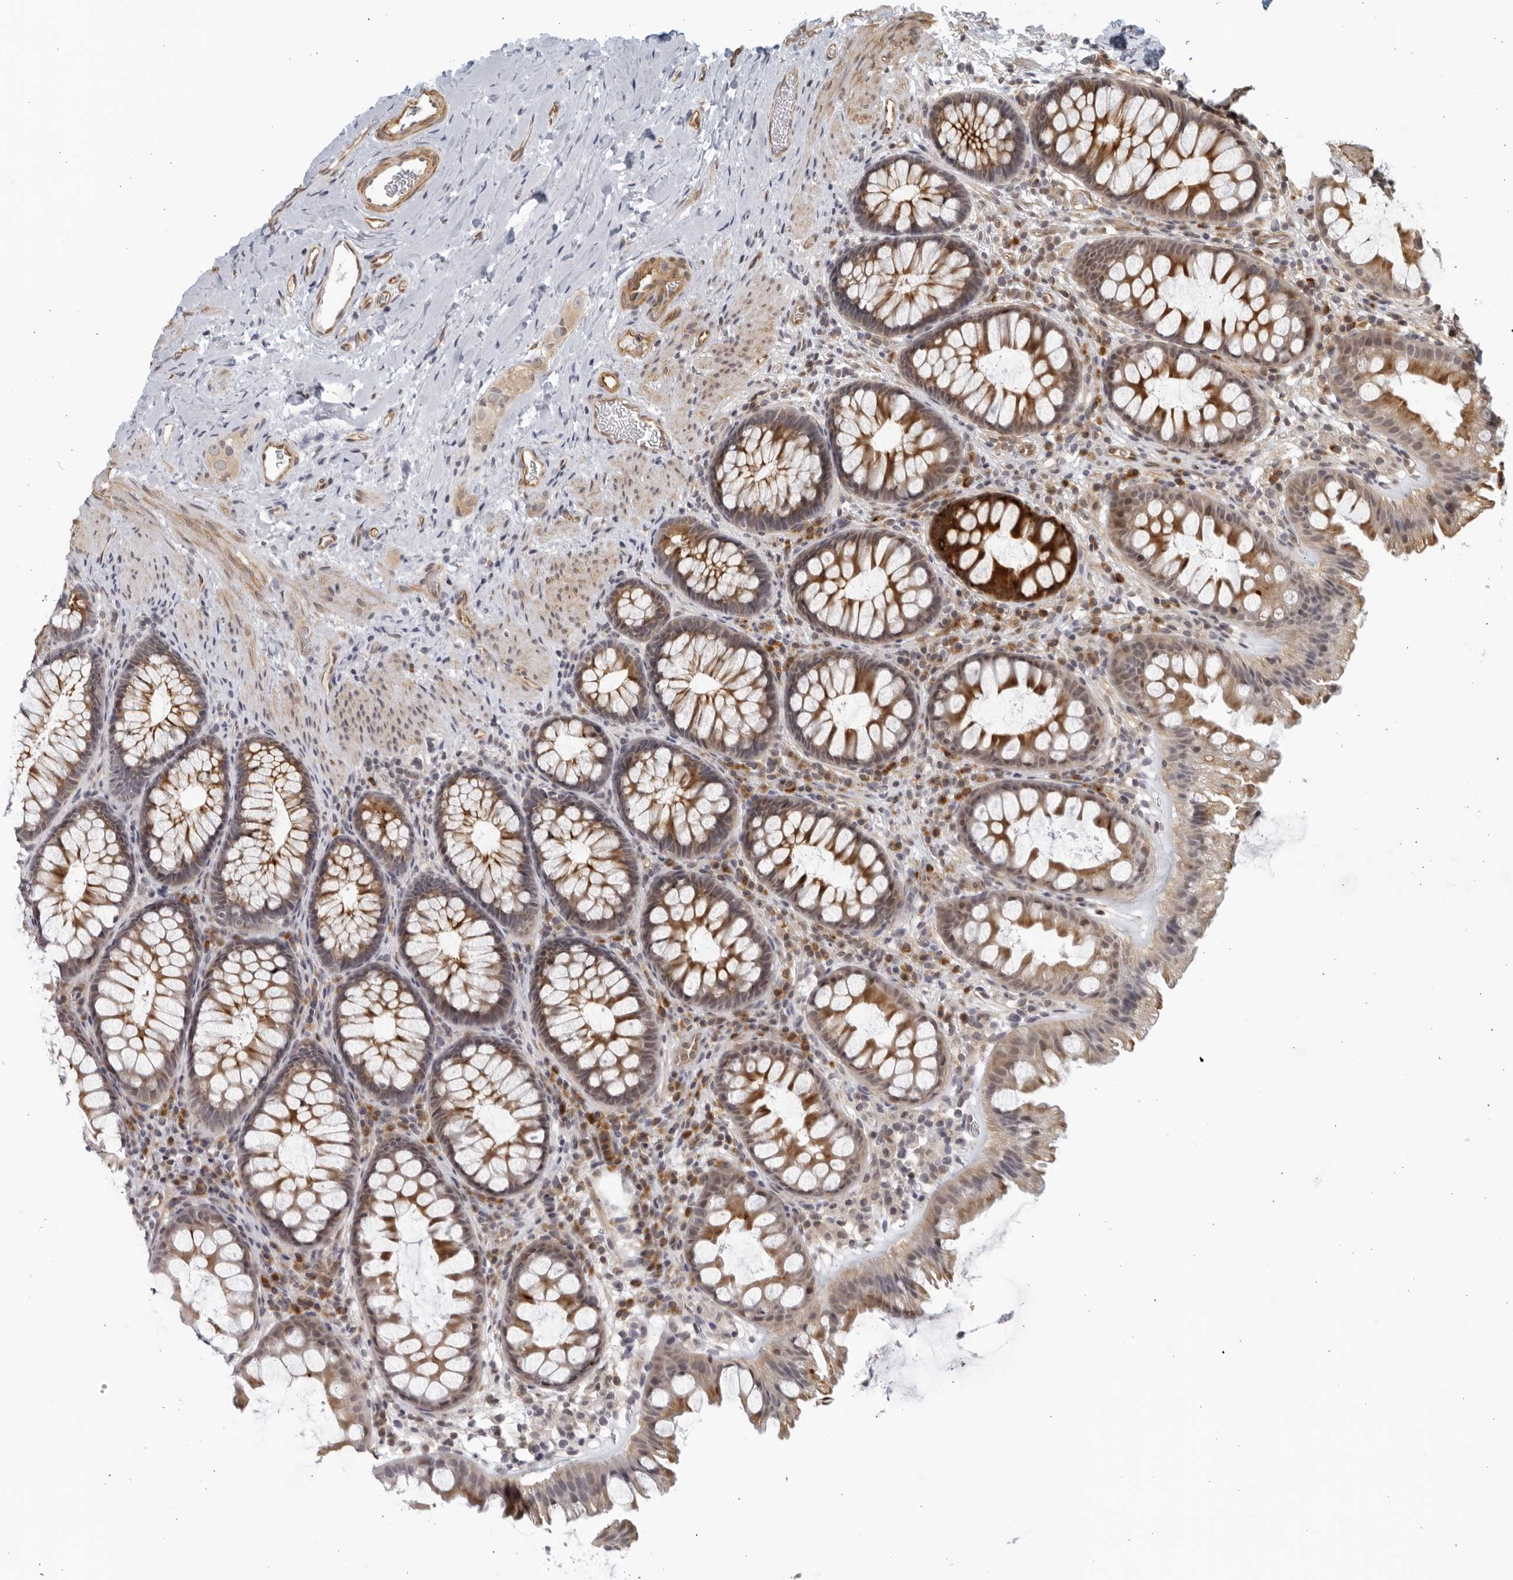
{"staining": {"intensity": "moderate", "quantity": ">75%", "location": "cytoplasmic/membranous"}, "tissue": "colon", "cell_type": "Endothelial cells", "image_type": "normal", "snomed": [{"axis": "morphology", "description": "Normal tissue, NOS"}, {"axis": "topography", "description": "Colon"}], "caption": "Endothelial cells demonstrate medium levels of moderate cytoplasmic/membranous positivity in about >75% of cells in unremarkable colon.", "gene": "SERTAD4", "patient": {"sex": "female", "age": 62}}